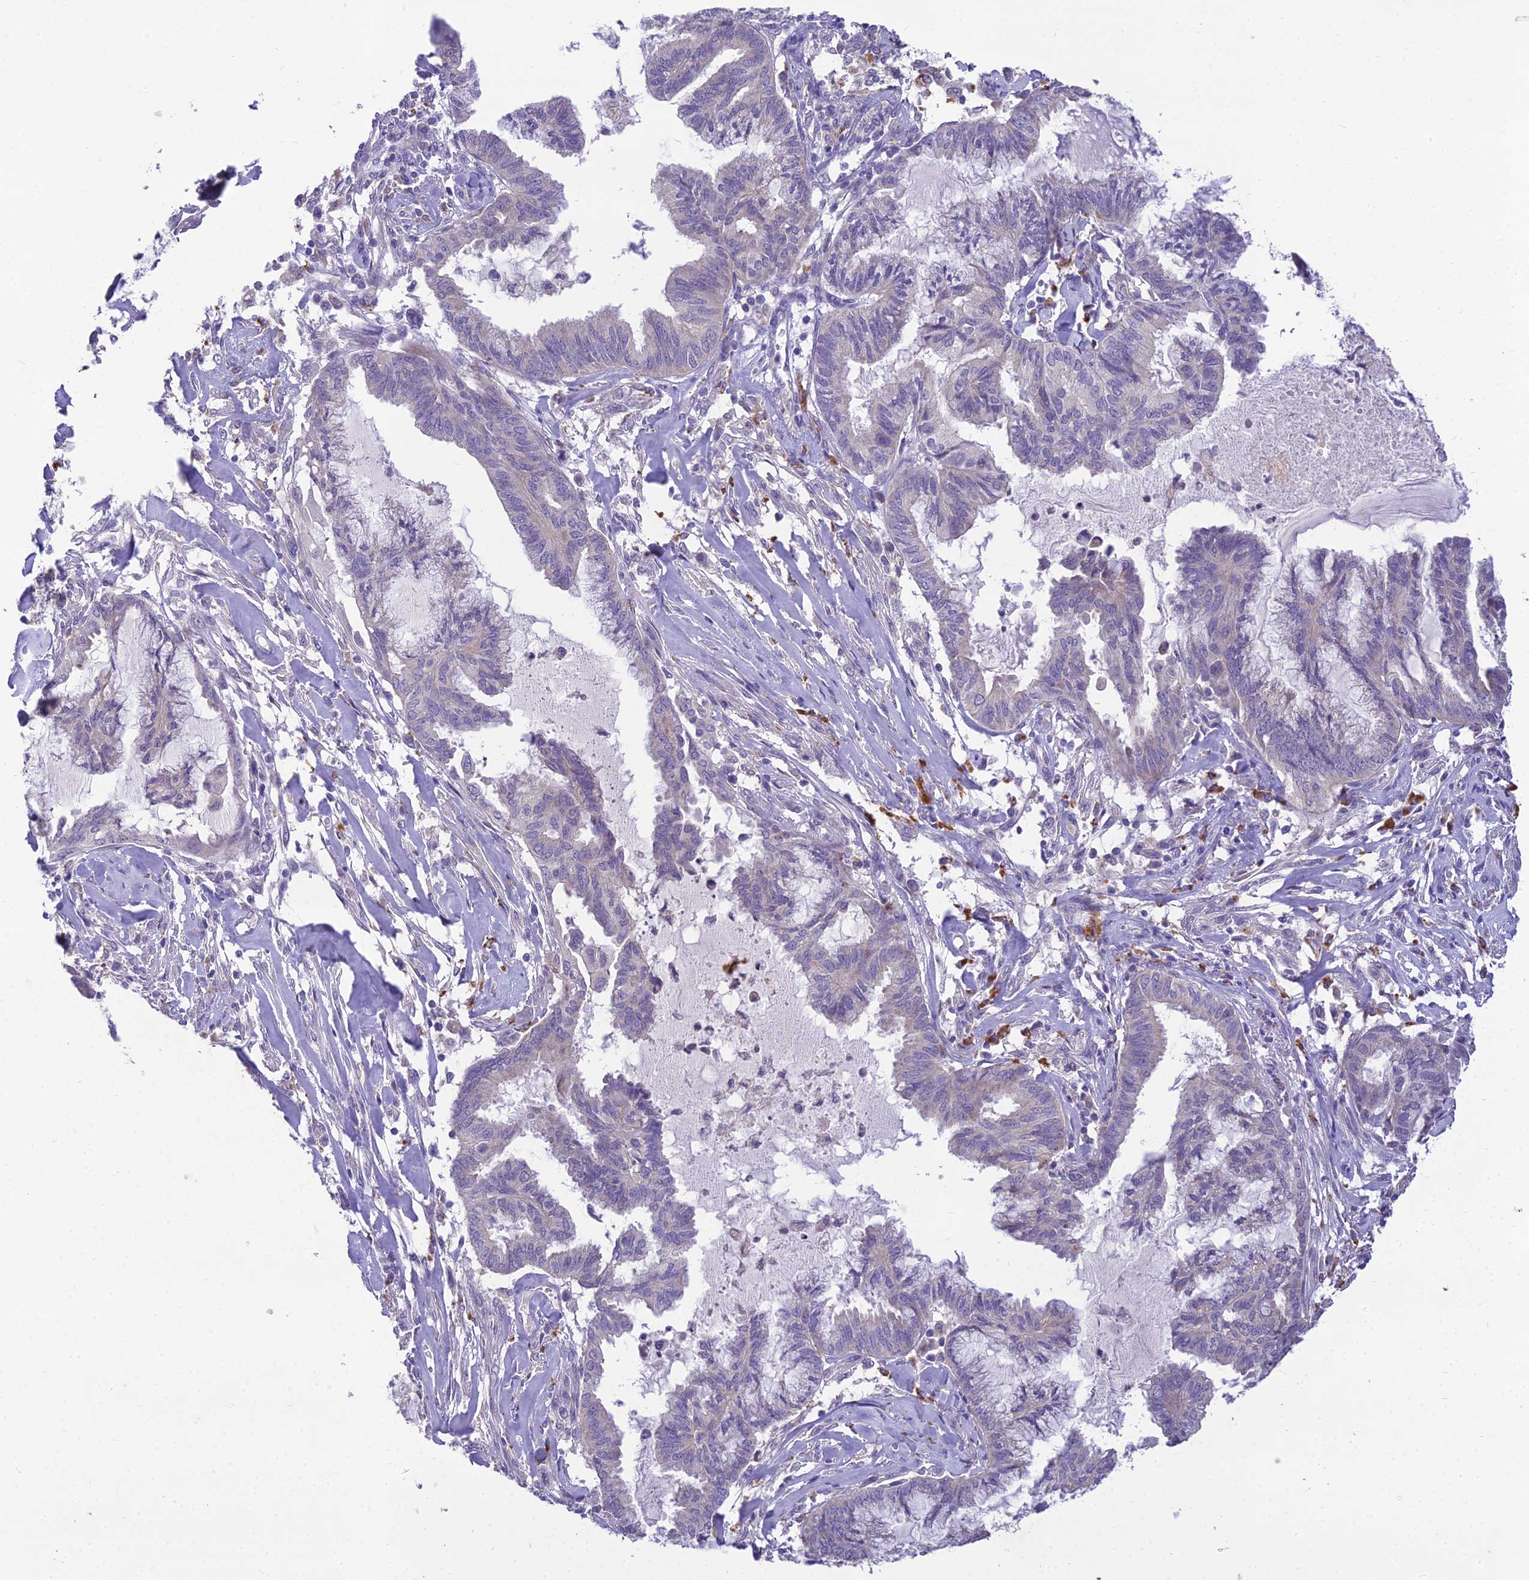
{"staining": {"intensity": "negative", "quantity": "none", "location": "none"}, "tissue": "endometrial cancer", "cell_type": "Tumor cells", "image_type": "cancer", "snomed": [{"axis": "morphology", "description": "Adenocarcinoma, NOS"}, {"axis": "topography", "description": "Endometrium"}], "caption": "Protein analysis of adenocarcinoma (endometrial) displays no significant positivity in tumor cells.", "gene": "MIIP", "patient": {"sex": "female", "age": 86}}